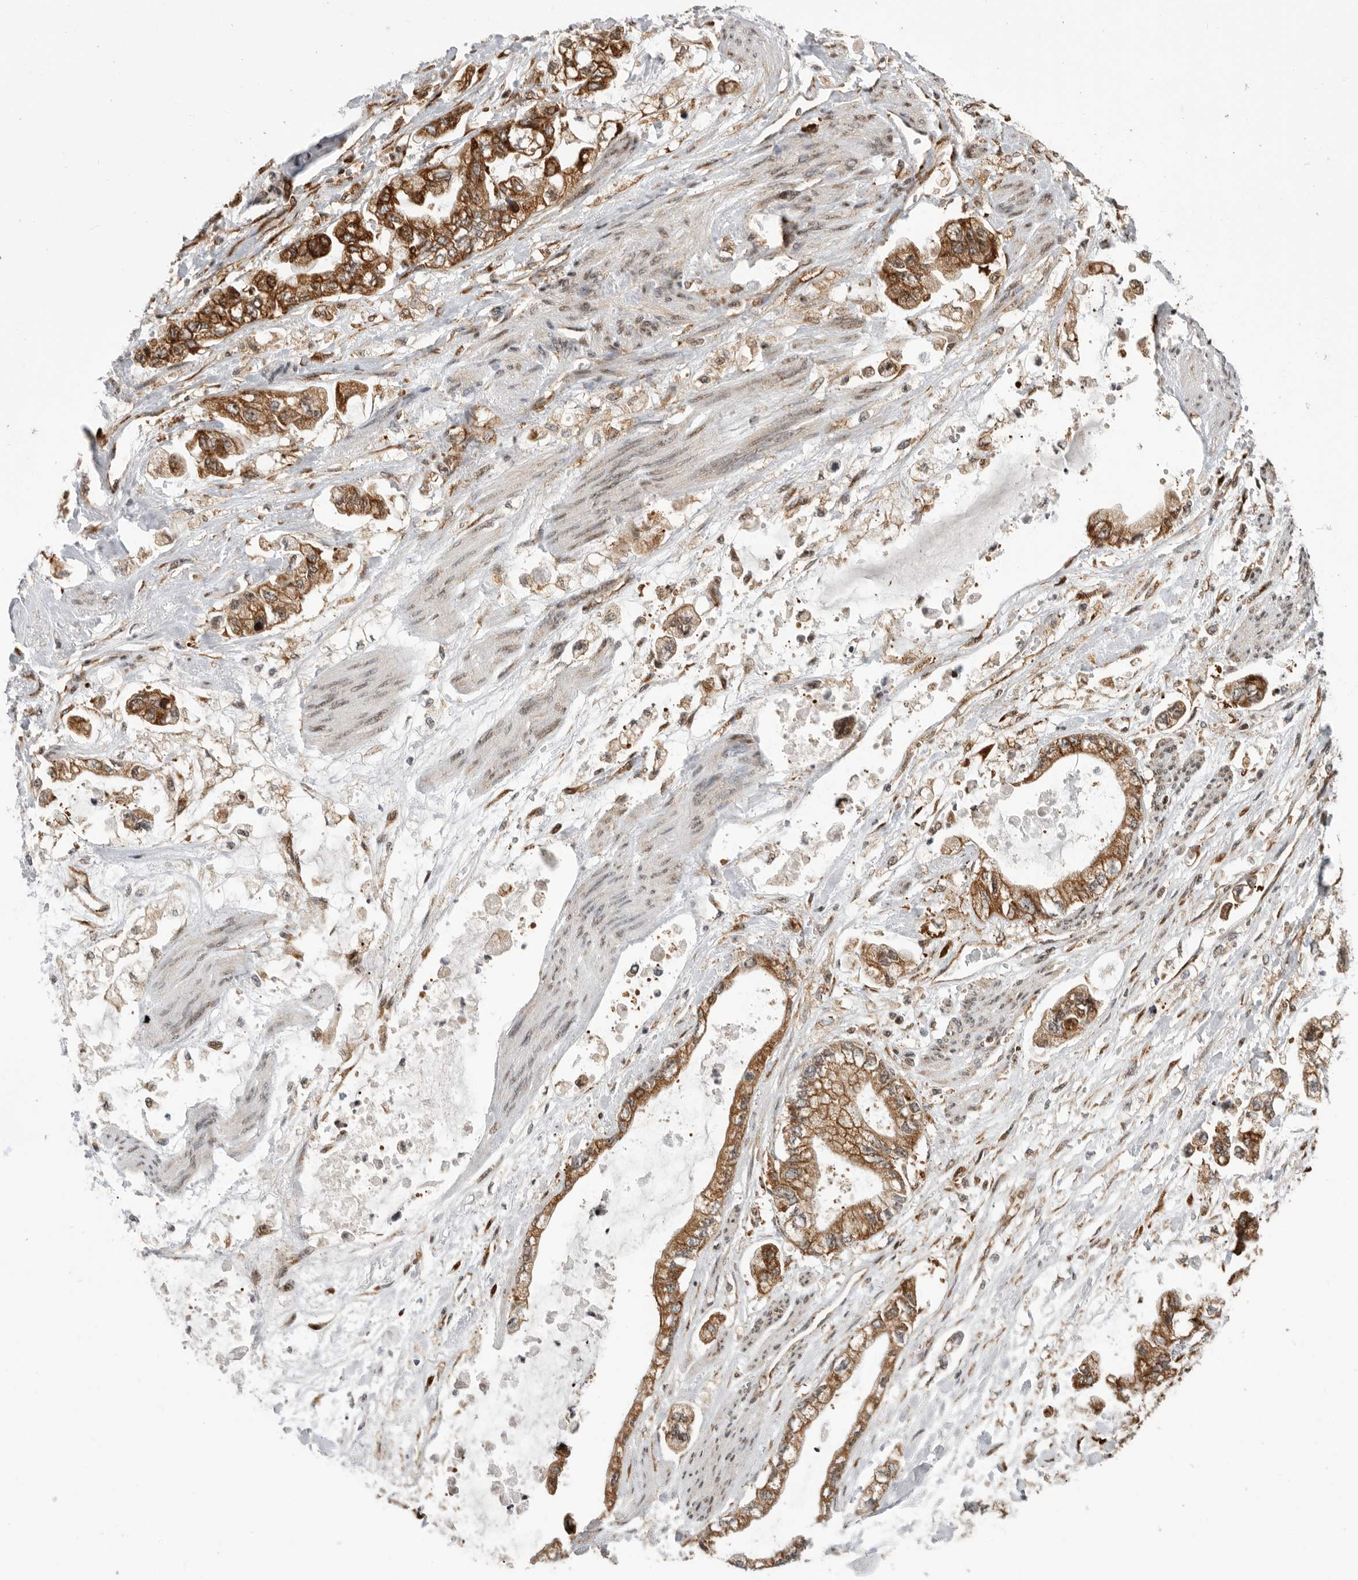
{"staining": {"intensity": "moderate", "quantity": ">75%", "location": "cytoplasmic/membranous"}, "tissue": "stomach cancer", "cell_type": "Tumor cells", "image_type": "cancer", "snomed": [{"axis": "morphology", "description": "Normal tissue, NOS"}, {"axis": "morphology", "description": "Adenocarcinoma, NOS"}, {"axis": "topography", "description": "Stomach"}], "caption": "Protein expression analysis of human stomach cancer reveals moderate cytoplasmic/membranous expression in about >75% of tumor cells. (DAB (3,3'-diaminobenzidine) IHC with brightfield microscopy, high magnification).", "gene": "FZD3", "patient": {"sex": "male", "age": 62}}